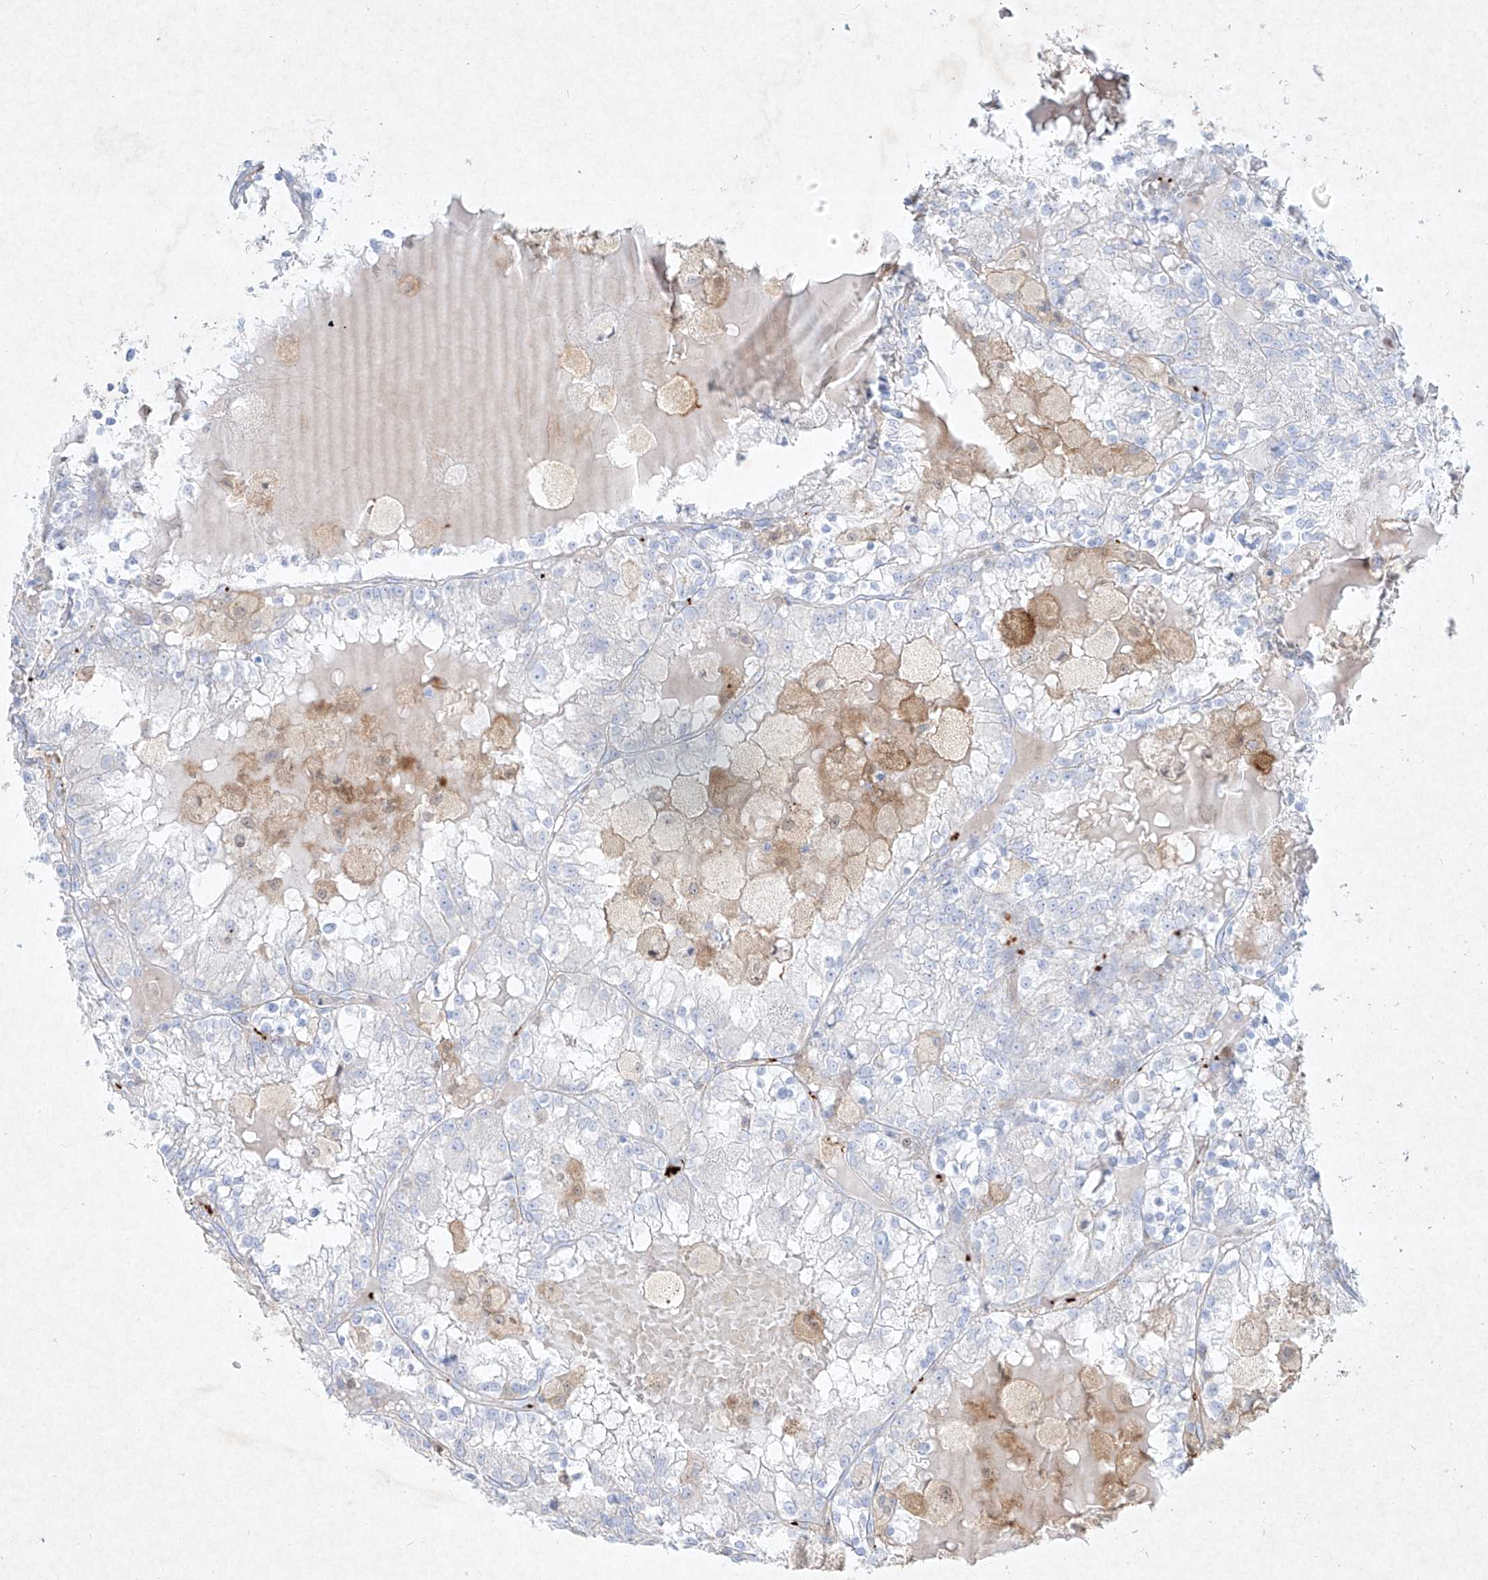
{"staining": {"intensity": "negative", "quantity": "none", "location": "none"}, "tissue": "renal cancer", "cell_type": "Tumor cells", "image_type": "cancer", "snomed": [{"axis": "morphology", "description": "Adenocarcinoma, NOS"}, {"axis": "topography", "description": "Kidney"}], "caption": "This is a image of immunohistochemistry (IHC) staining of adenocarcinoma (renal), which shows no expression in tumor cells.", "gene": "PLEK", "patient": {"sex": "female", "age": 56}}